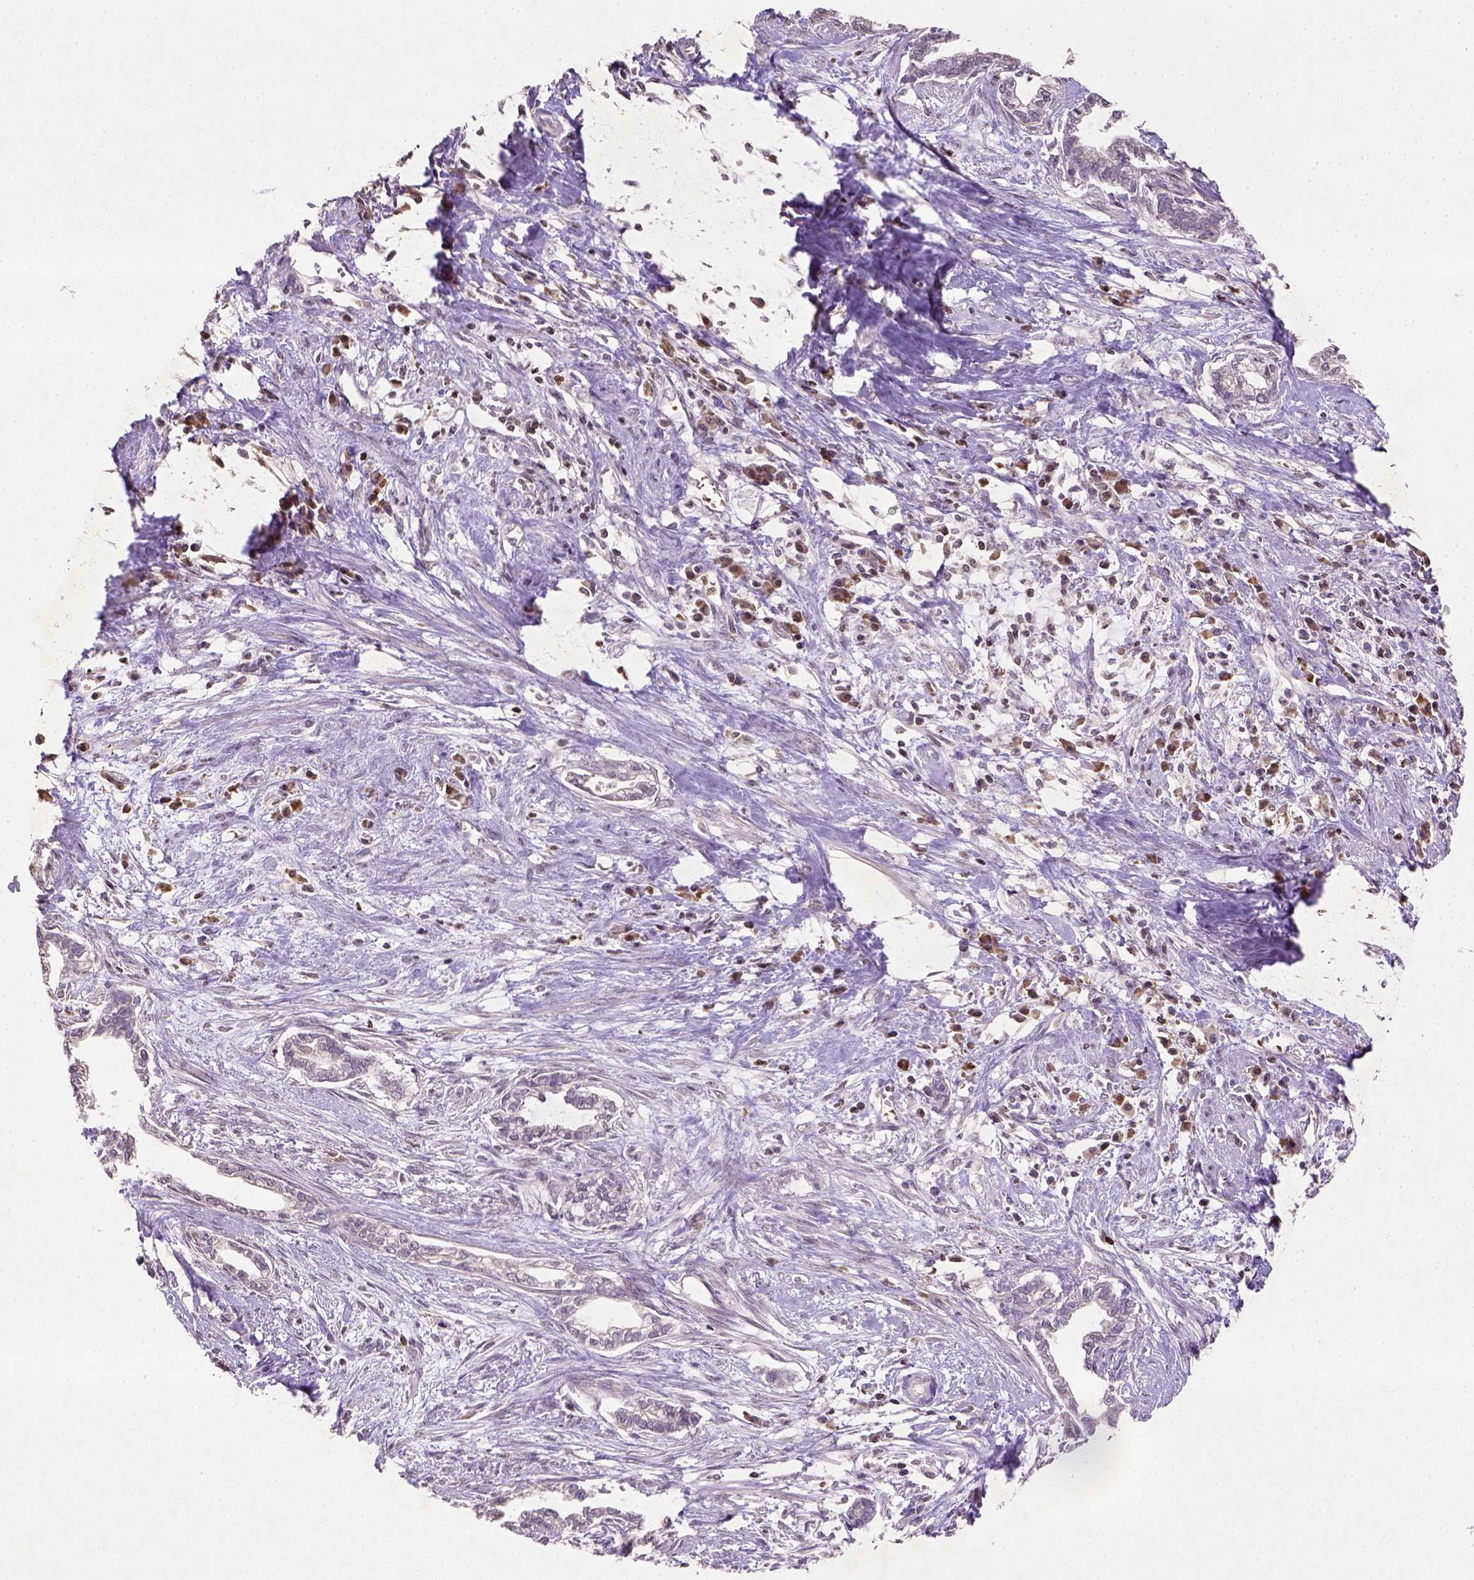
{"staining": {"intensity": "negative", "quantity": "none", "location": "none"}, "tissue": "cervical cancer", "cell_type": "Tumor cells", "image_type": "cancer", "snomed": [{"axis": "morphology", "description": "Adenocarcinoma, NOS"}, {"axis": "topography", "description": "Cervix"}], "caption": "A high-resolution image shows immunohistochemistry staining of adenocarcinoma (cervical), which exhibits no significant expression in tumor cells.", "gene": "NUDT3", "patient": {"sex": "female", "age": 62}}